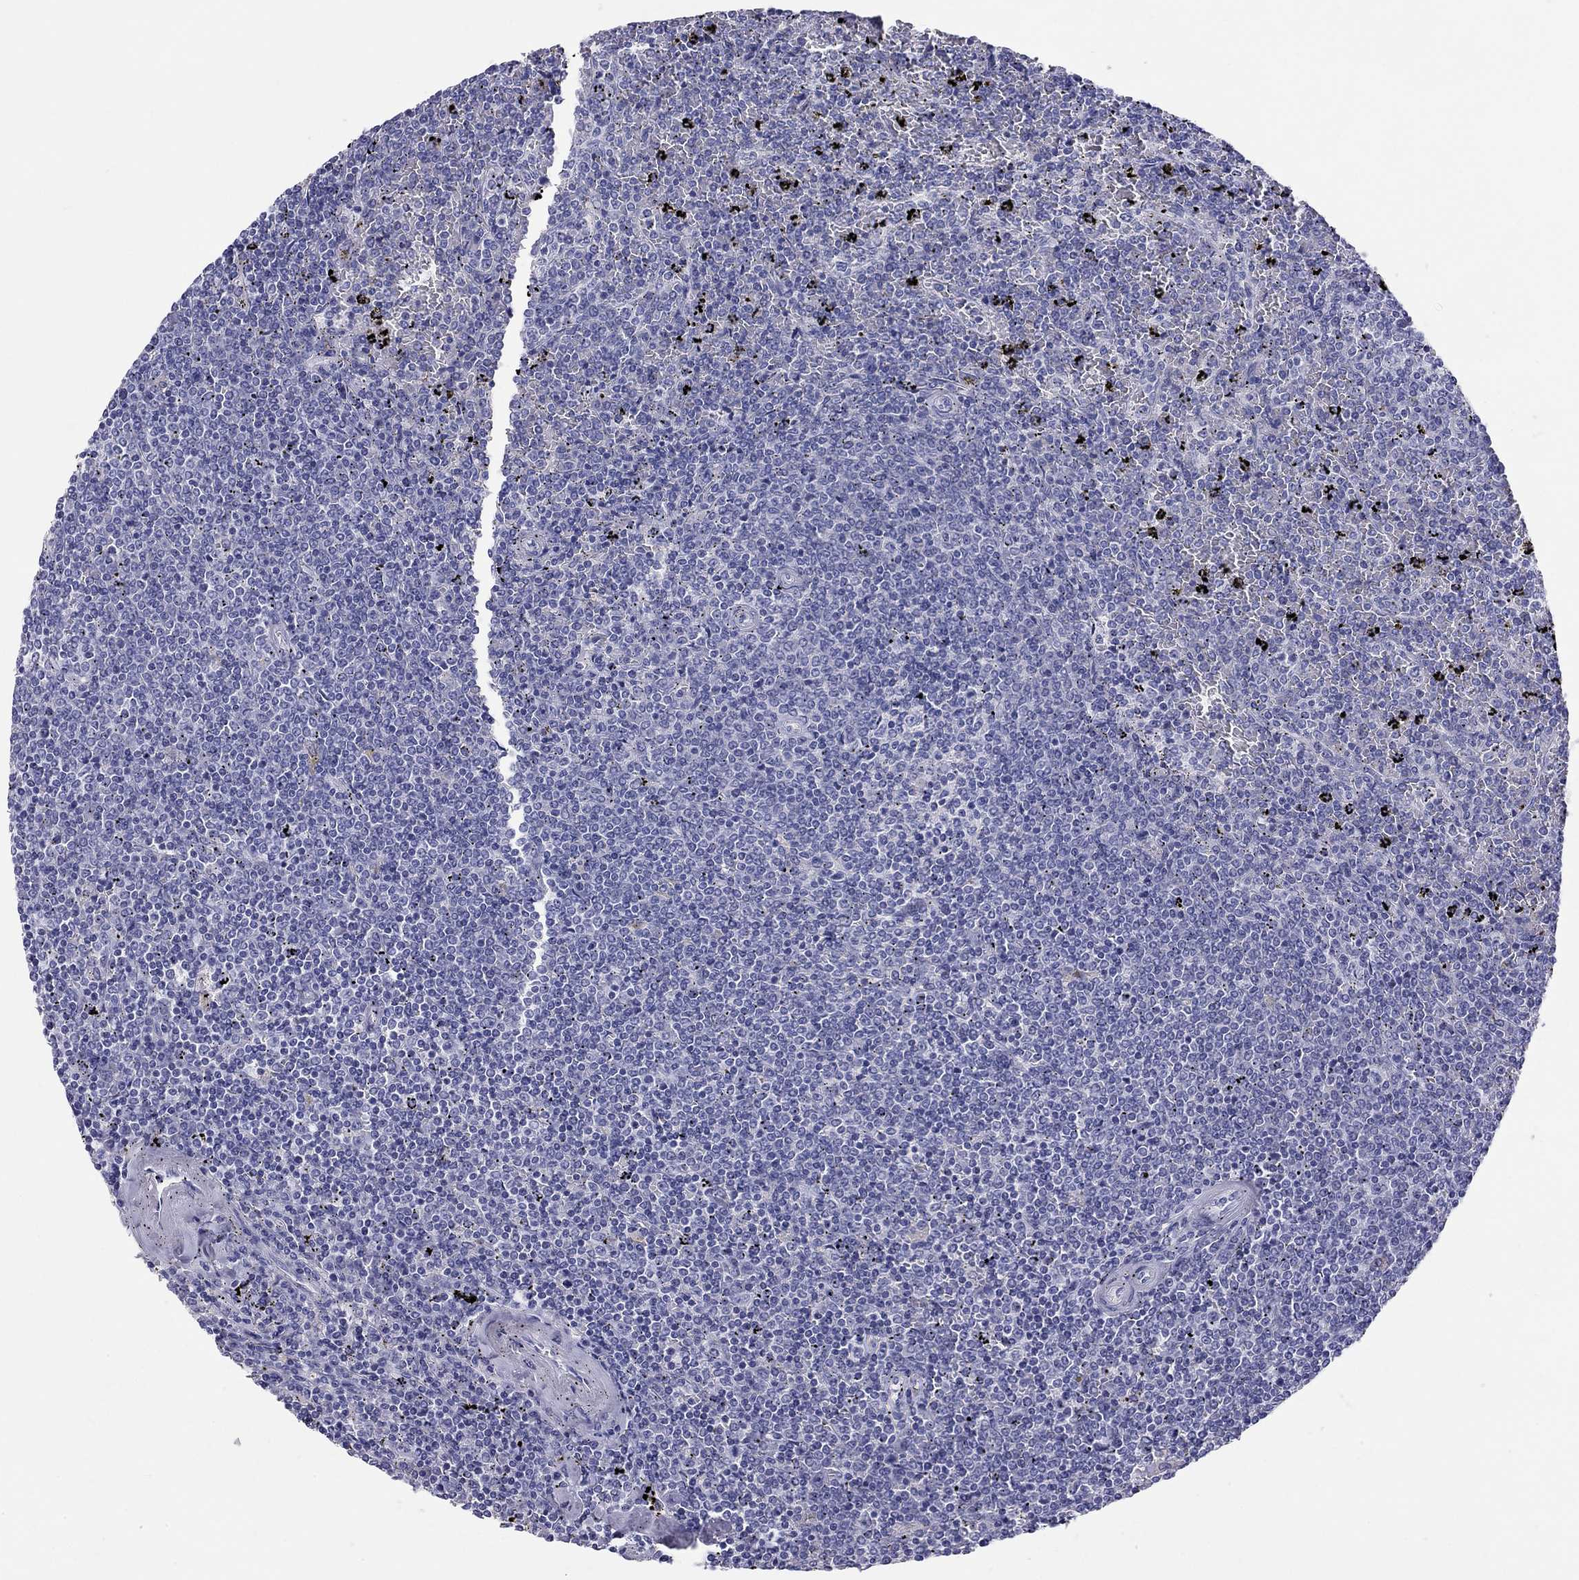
{"staining": {"intensity": "negative", "quantity": "none", "location": "none"}, "tissue": "lymphoma", "cell_type": "Tumor cells", "image_type": "cancer", "snomed": [{"axis": "morphology", "description": "Malignant lymphoma, non-Hodgkin's type, Low grade"}, {"axis": "topography", "description": "Spleen"}], "caption": "Tumor cells are negative for protein expression in human lymphoma.", "gene": "CALHM1", "patient": {"sex": "female", "age": 77}}